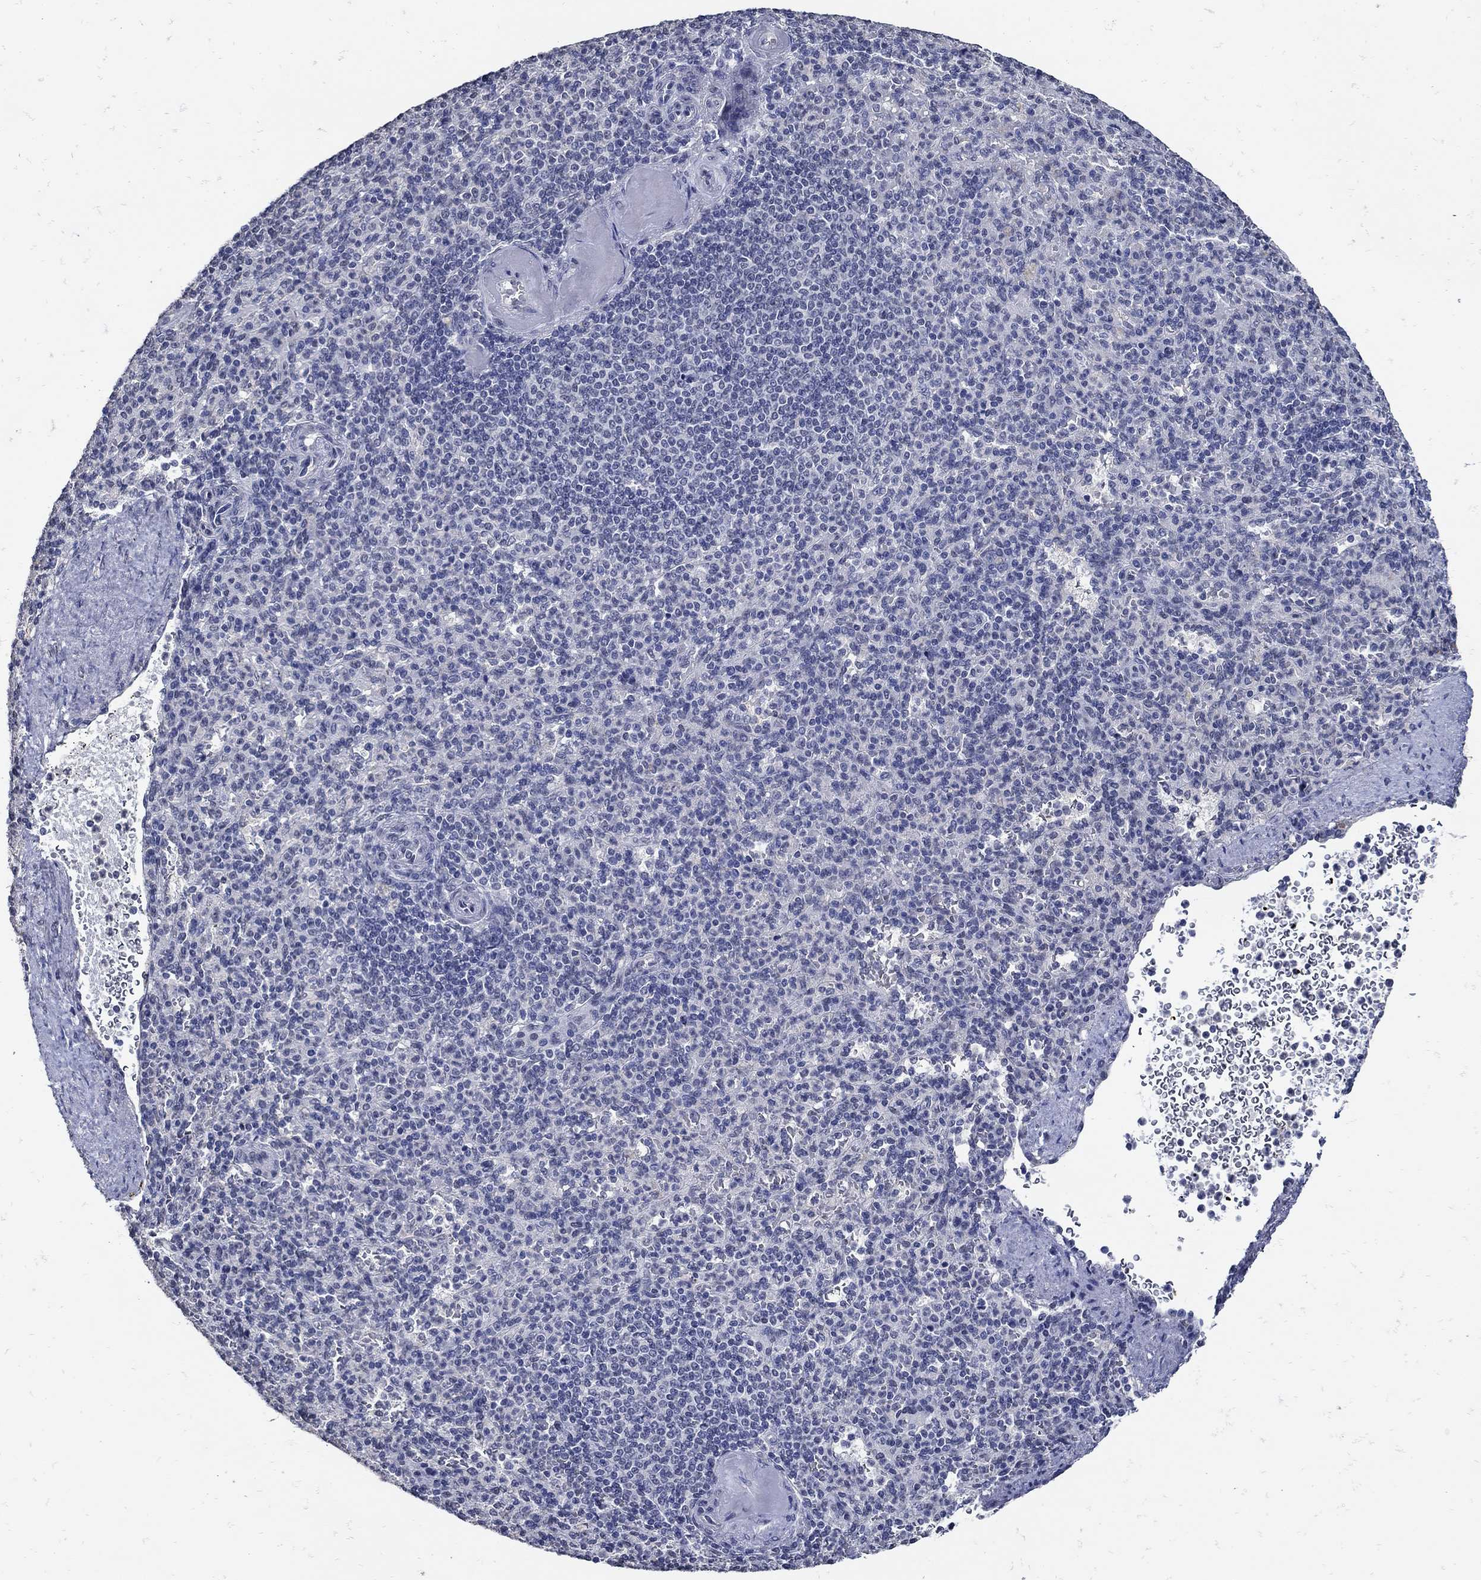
{"staining": {"intensity": "negative", "quantity": "none", "location": "none"}, "tissue": "spleen", "cell_type": "Cells in red pulp", "image_type": "normal", "snomed": [{"axis": "morphology", "description": "Normal tissue, NOS"}, {"axis": "topography", "description": "Spleen"}], "caption": "A high-resolution photomicrograph shows IHC staining of normal spleen, which displays no significant expression in cells in red pulp. (Stains: DAB immunohistochemistry (IHC) with hematoxylin counter stain, Microscopy: brightfield microscopy at high magnification).", "gene": "KCNN3", "patient": {"sex": "female", "age": 74}}